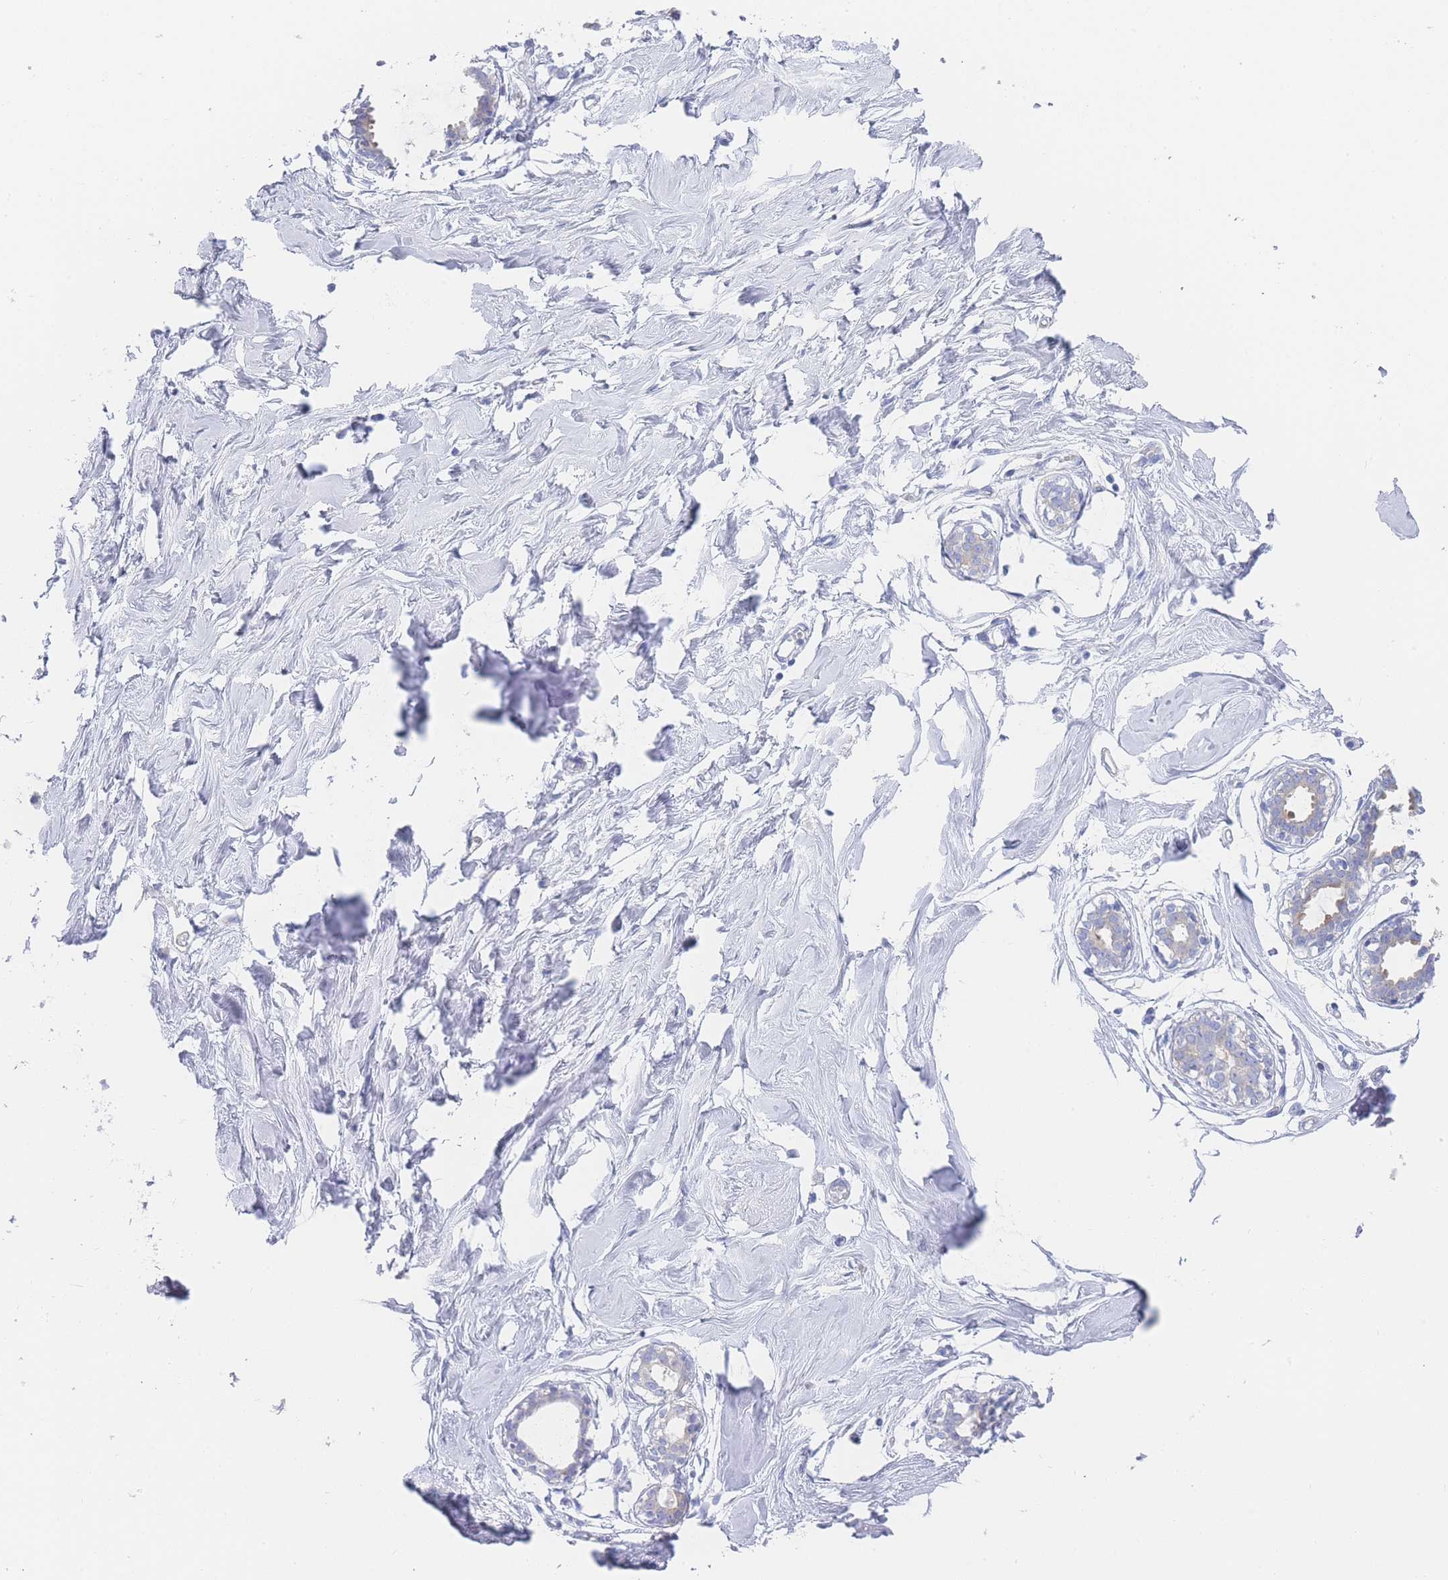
{"staining": {"intensity": "negative", "quantity": "none", "location": "none"}, "tissue": "breast", "cell_type": "Adipocytes", "image_type": "normal", "snomed": [{"axis": "morphology", "description": "Normal tissue, NOS"}, {"axis": "morphology", "description": "Adenoma, NOS"}, {"axis": "topography", "description": "Breast"}], "caption": "Histopathology image shows no significant protein staining in adipocytes of unremarkable breast.", "gene": "LZTFL1", "patient": {"sex": "female", "age": 23}}